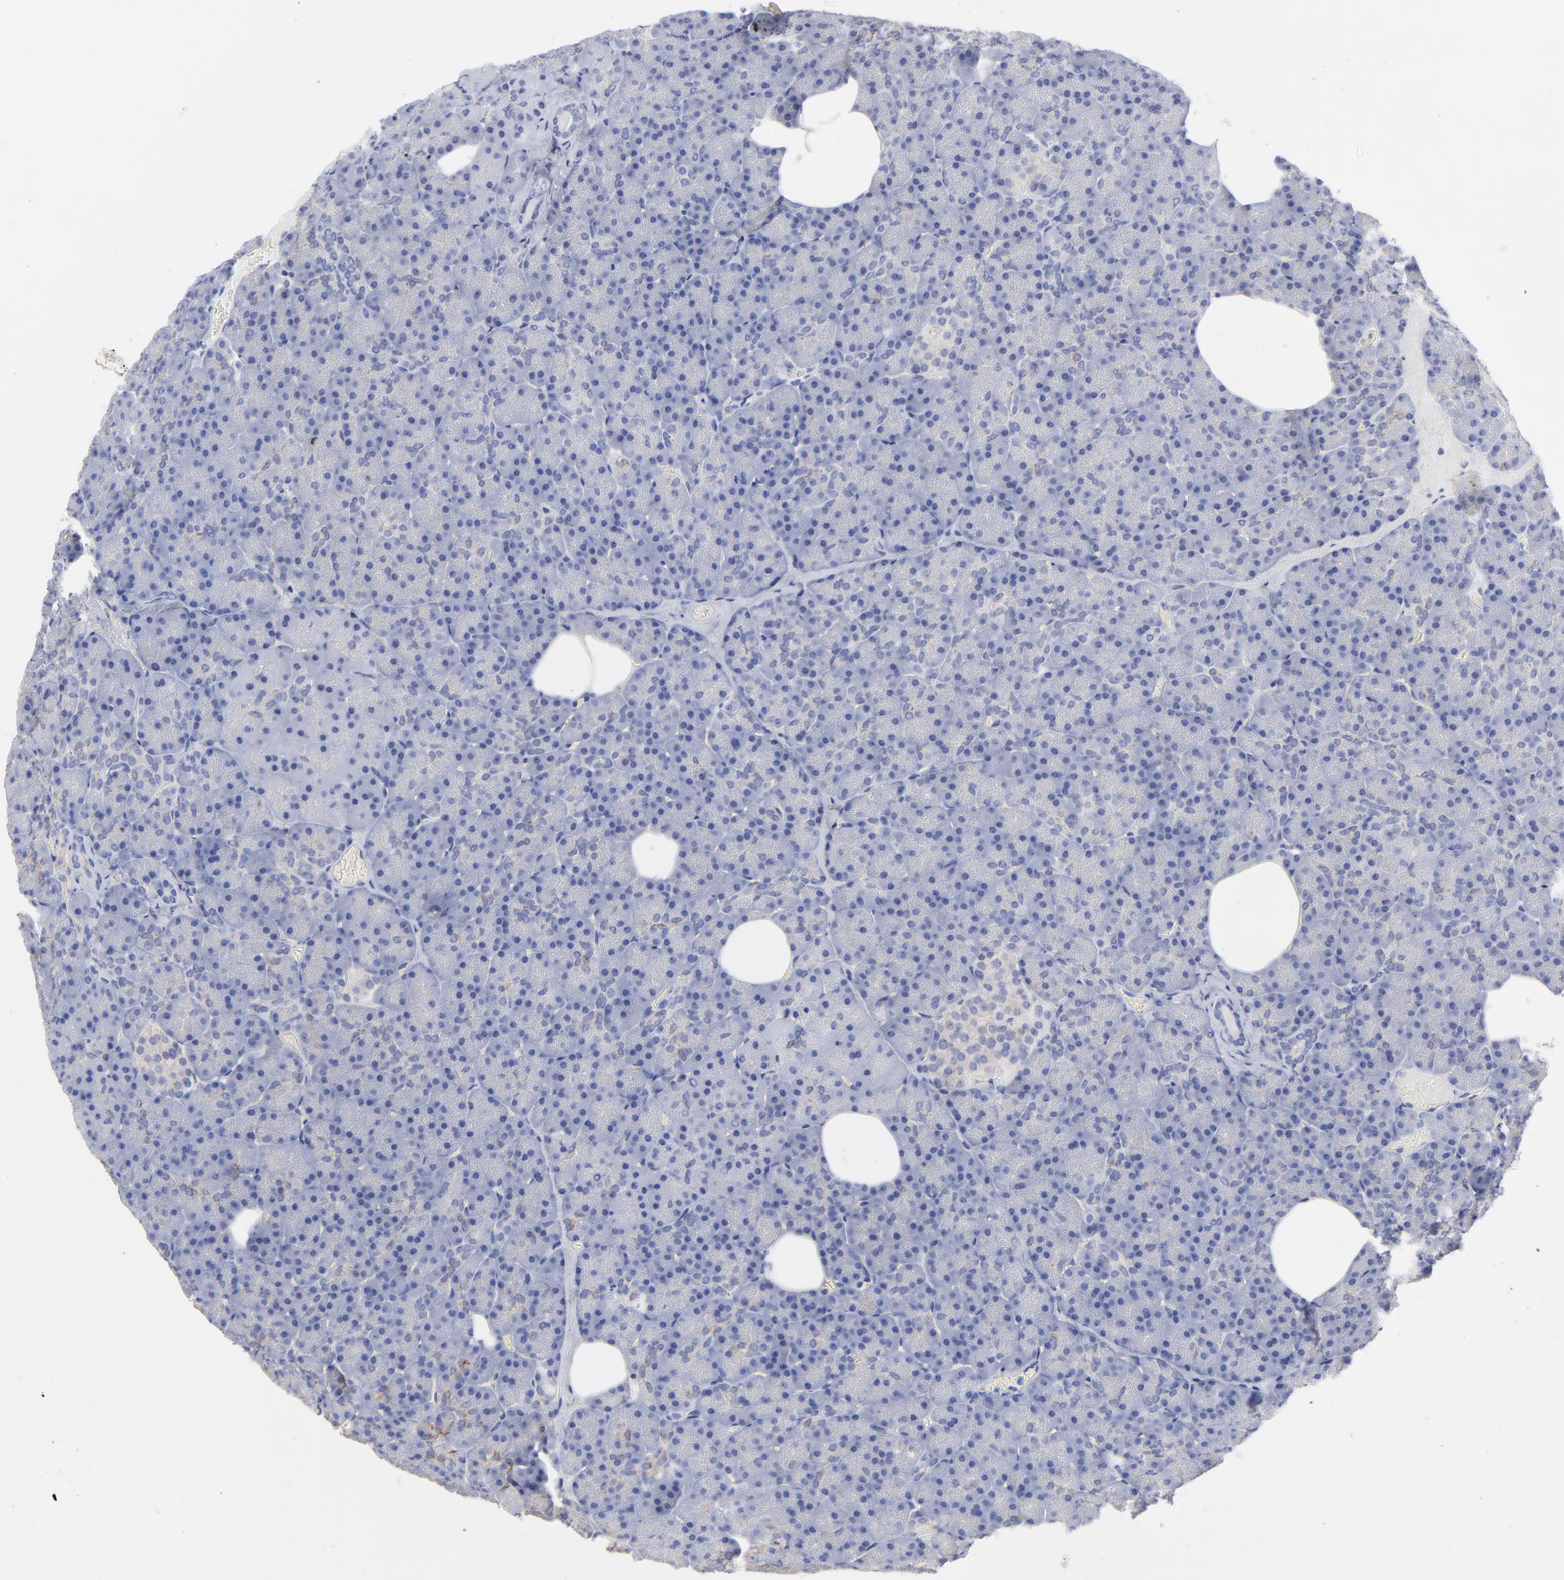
{"staining": {"intensity": "weak", "quantity": "<25%", "location": "cytoplasmic/membranous"}, "tissue": "pancreas", "cell_type": "Exocrine glandular cells", "image_type": "normal", "snomed": [{"axis": "morphology", "description": "Normal tissue, NOS"}, {"axis": "topography", "description": "Pancreas"}], "caption": "IHC histopathology image of normal pancreas: human pancreas stained with DAB (3,3'-diaminobenzidine) displays no significant protein staining in exocrine glandular cells.", "gene": "CNTN3", "patient": {"sex": "female", "age": 35}}